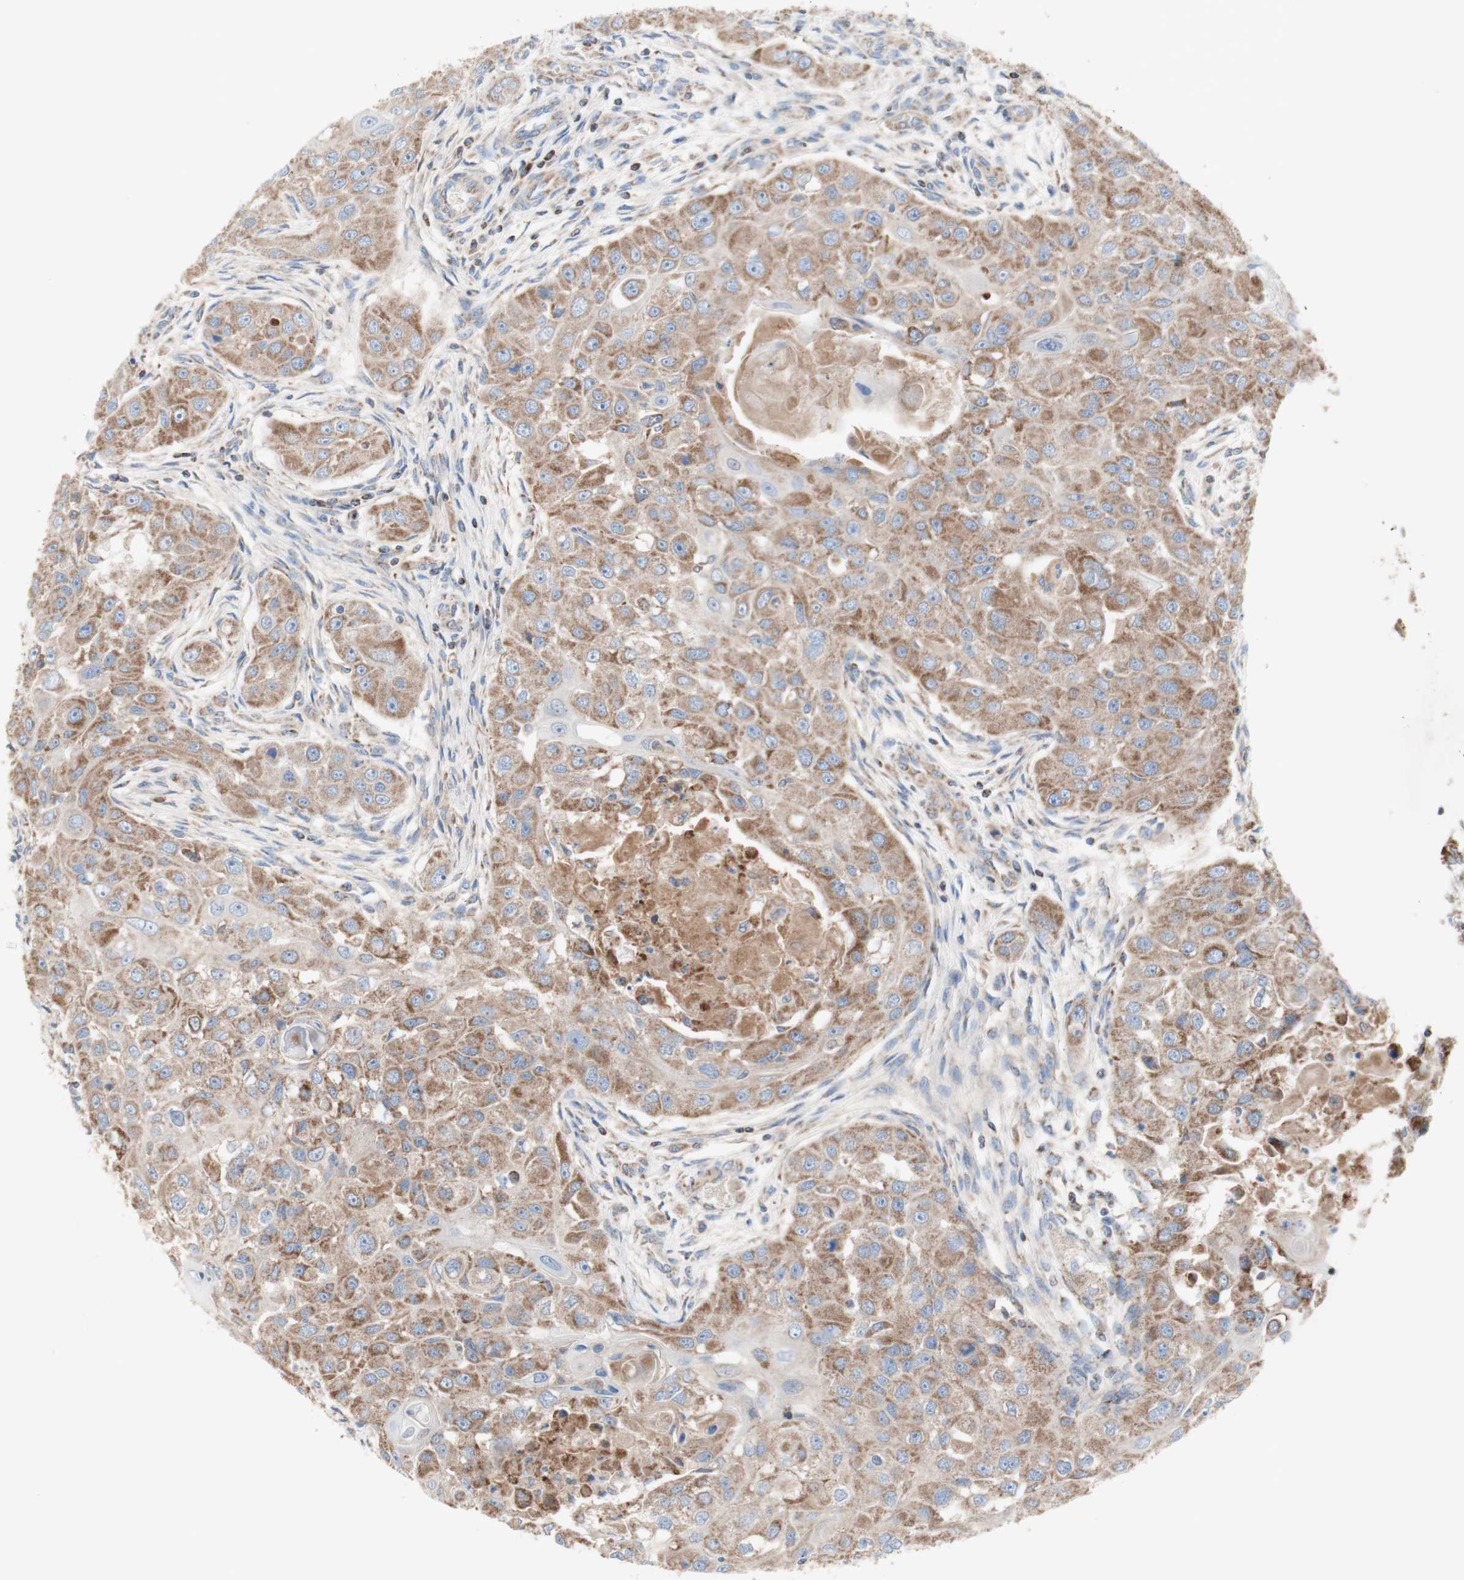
{"staining": {"intensity": "moderate", "quantity": ">75%", "location": "cytoplasmic/membranous"}, "tissue": "head and neck cancer", "cell_type": "Tumor cells", "image_type": "cancer", "snomed": [{"axis": "morphology", "description": "Normal tissue, NOS"}, {"axis": "morphology", "description": "Squamous cell carcinoma, NOS"}, {"axis": "topography", "description": "Skeletal muscle"}, {"axis": "topography", "description": "Head-Neck"}], "caption": "An image of squamous cell carcinoma (head and neck) stained for a protein exhibits moderate cytoplasmic/membranous brown staining in tumor cells. (Stains: DAB (3,3'-diaminobenzidine) in brown, nuclei in blue, Microscopy: brightfield microscopy at high magnification).", "gene": "SDHB", "patient": {"sex": "male", "age": 51}}